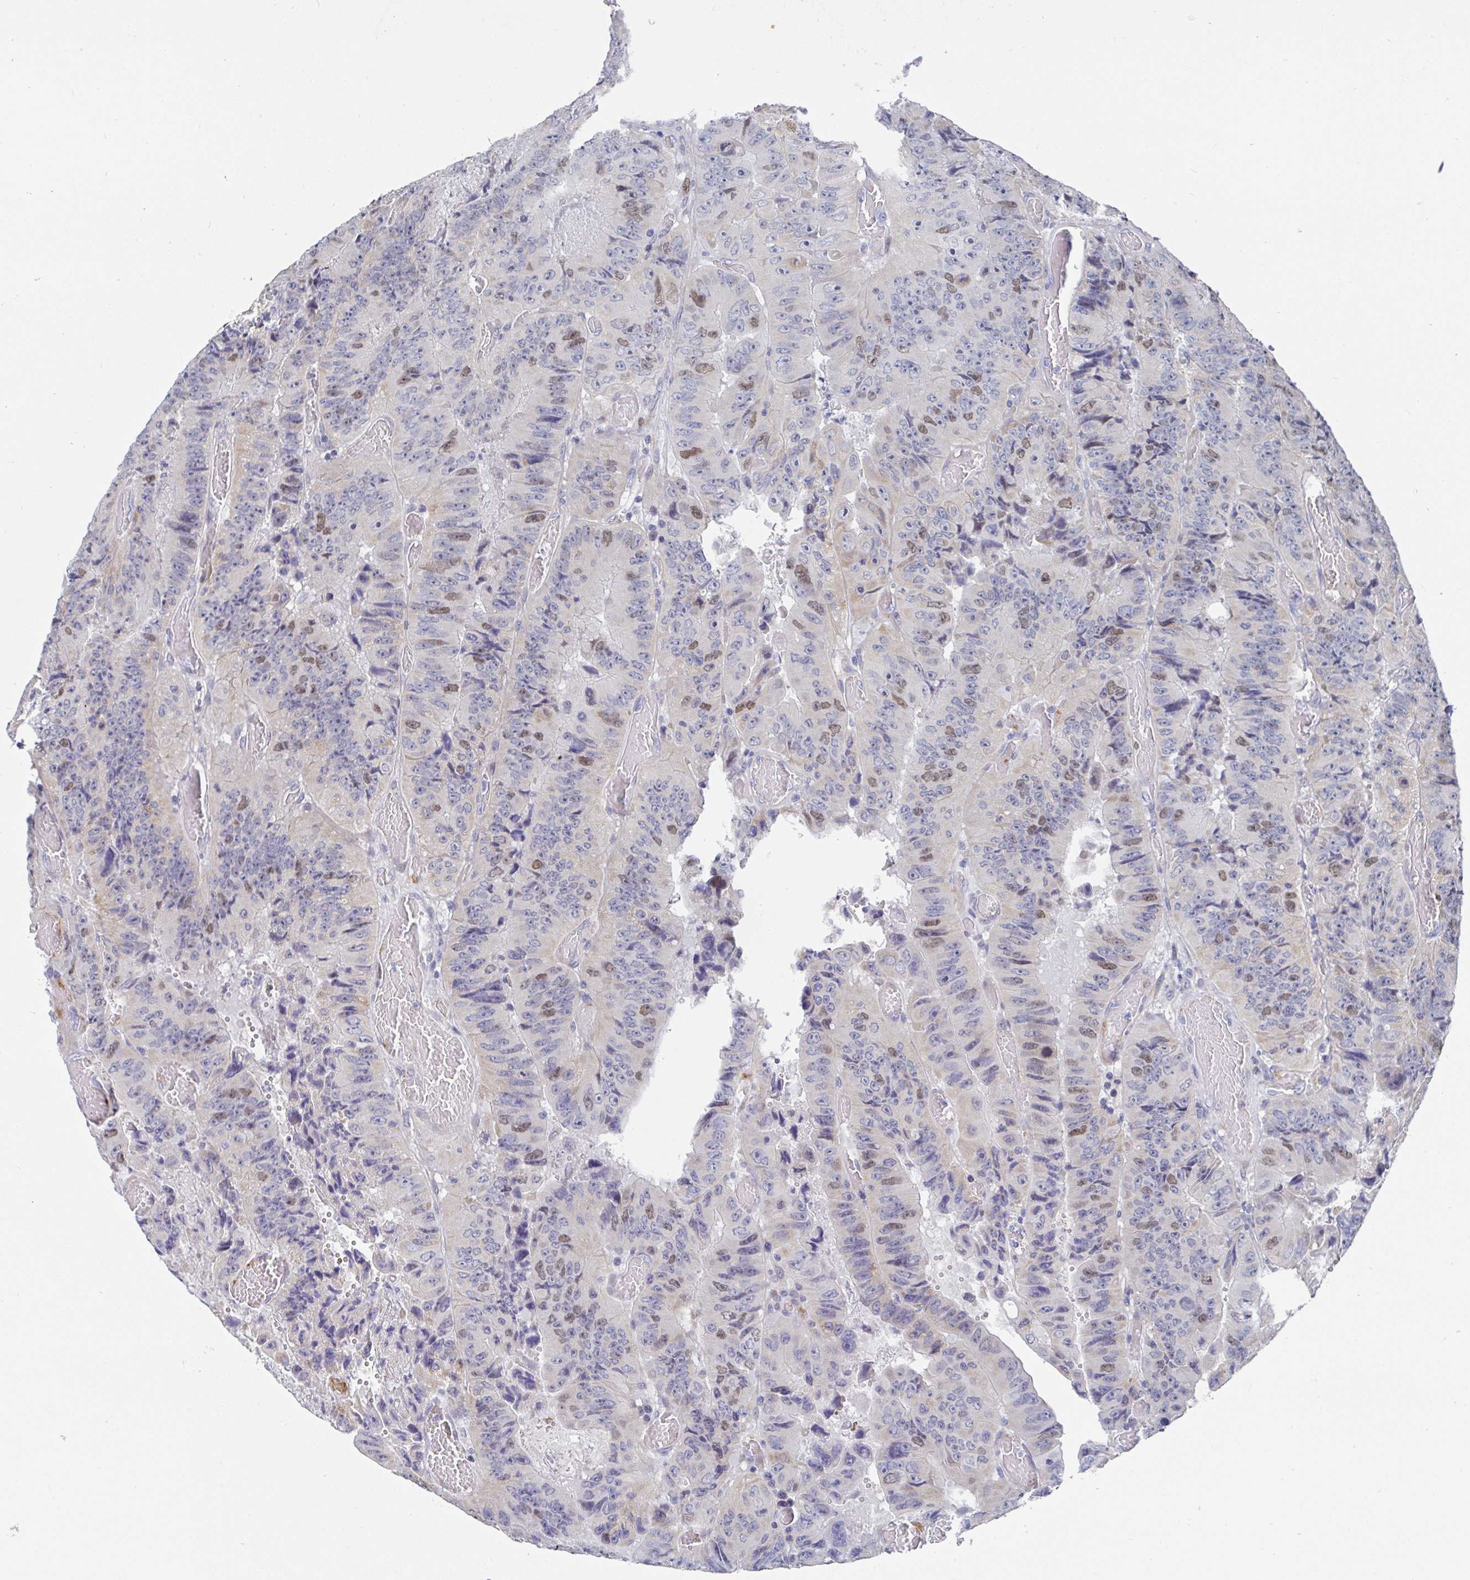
{"staining": {"intensity": "moderate", "quantity": "<25%", "location": "nuclear"}, "tissue": "colorectal cancer", "cell_type": "Tumor cells", "image_type": "cancer", "snomed": [{"axis": "morphology", "description": "Adenocarcinoma, NOS"}, {"axis": "topography", "description": "Colon"}], "caption": "Moderate nuclear protein expression is present in about <25% of tumor cells in adenocarcinoma (colorectal). The protein is stained brown, and the nuclei are stained in blue (DAB IHC with brightfield microscopy, high magnification).", "gene": "ATP5F1C", "patient": {"sex": "female", "age": 84}}